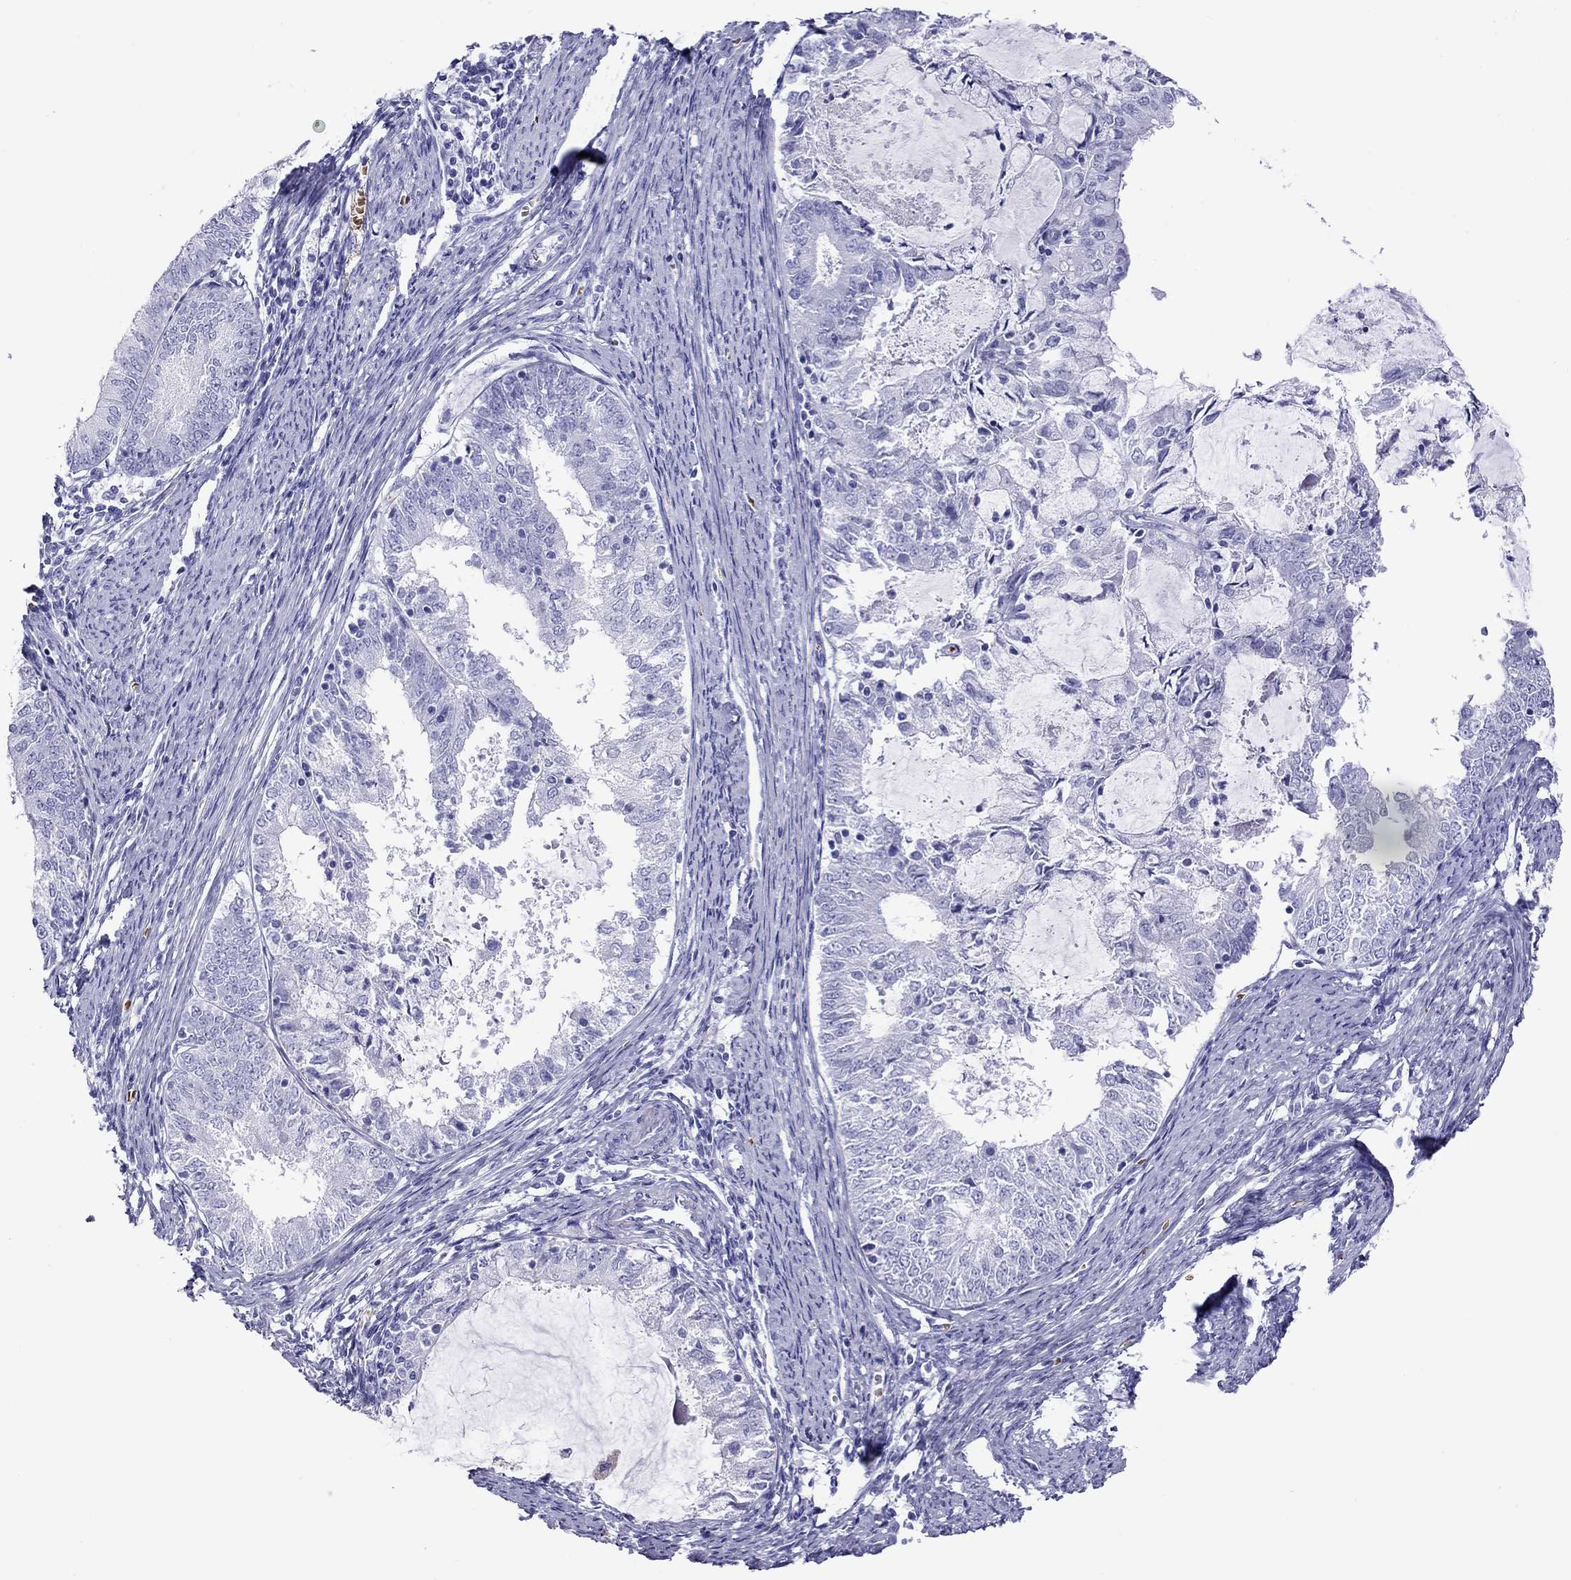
{"staining": {"intensity": "negative", "quantity": "none", "location": "none"}, "tissue": "endometrial cancer", "cell_type": "Tumor cells", "image_type": "cancer", "snomed": [{"axis": "morphology", "description": "Adenocarcinoma, NOS"}, {"axis": "topography", "description": "Endometrium"}], "caption": "This is a photomicrograph of immunohistochemistry staining of endometrial cancer, which shows no expression in tumor cells.", "gene": "PTPRN", "patient": {"sex": "female", "age": 57}}